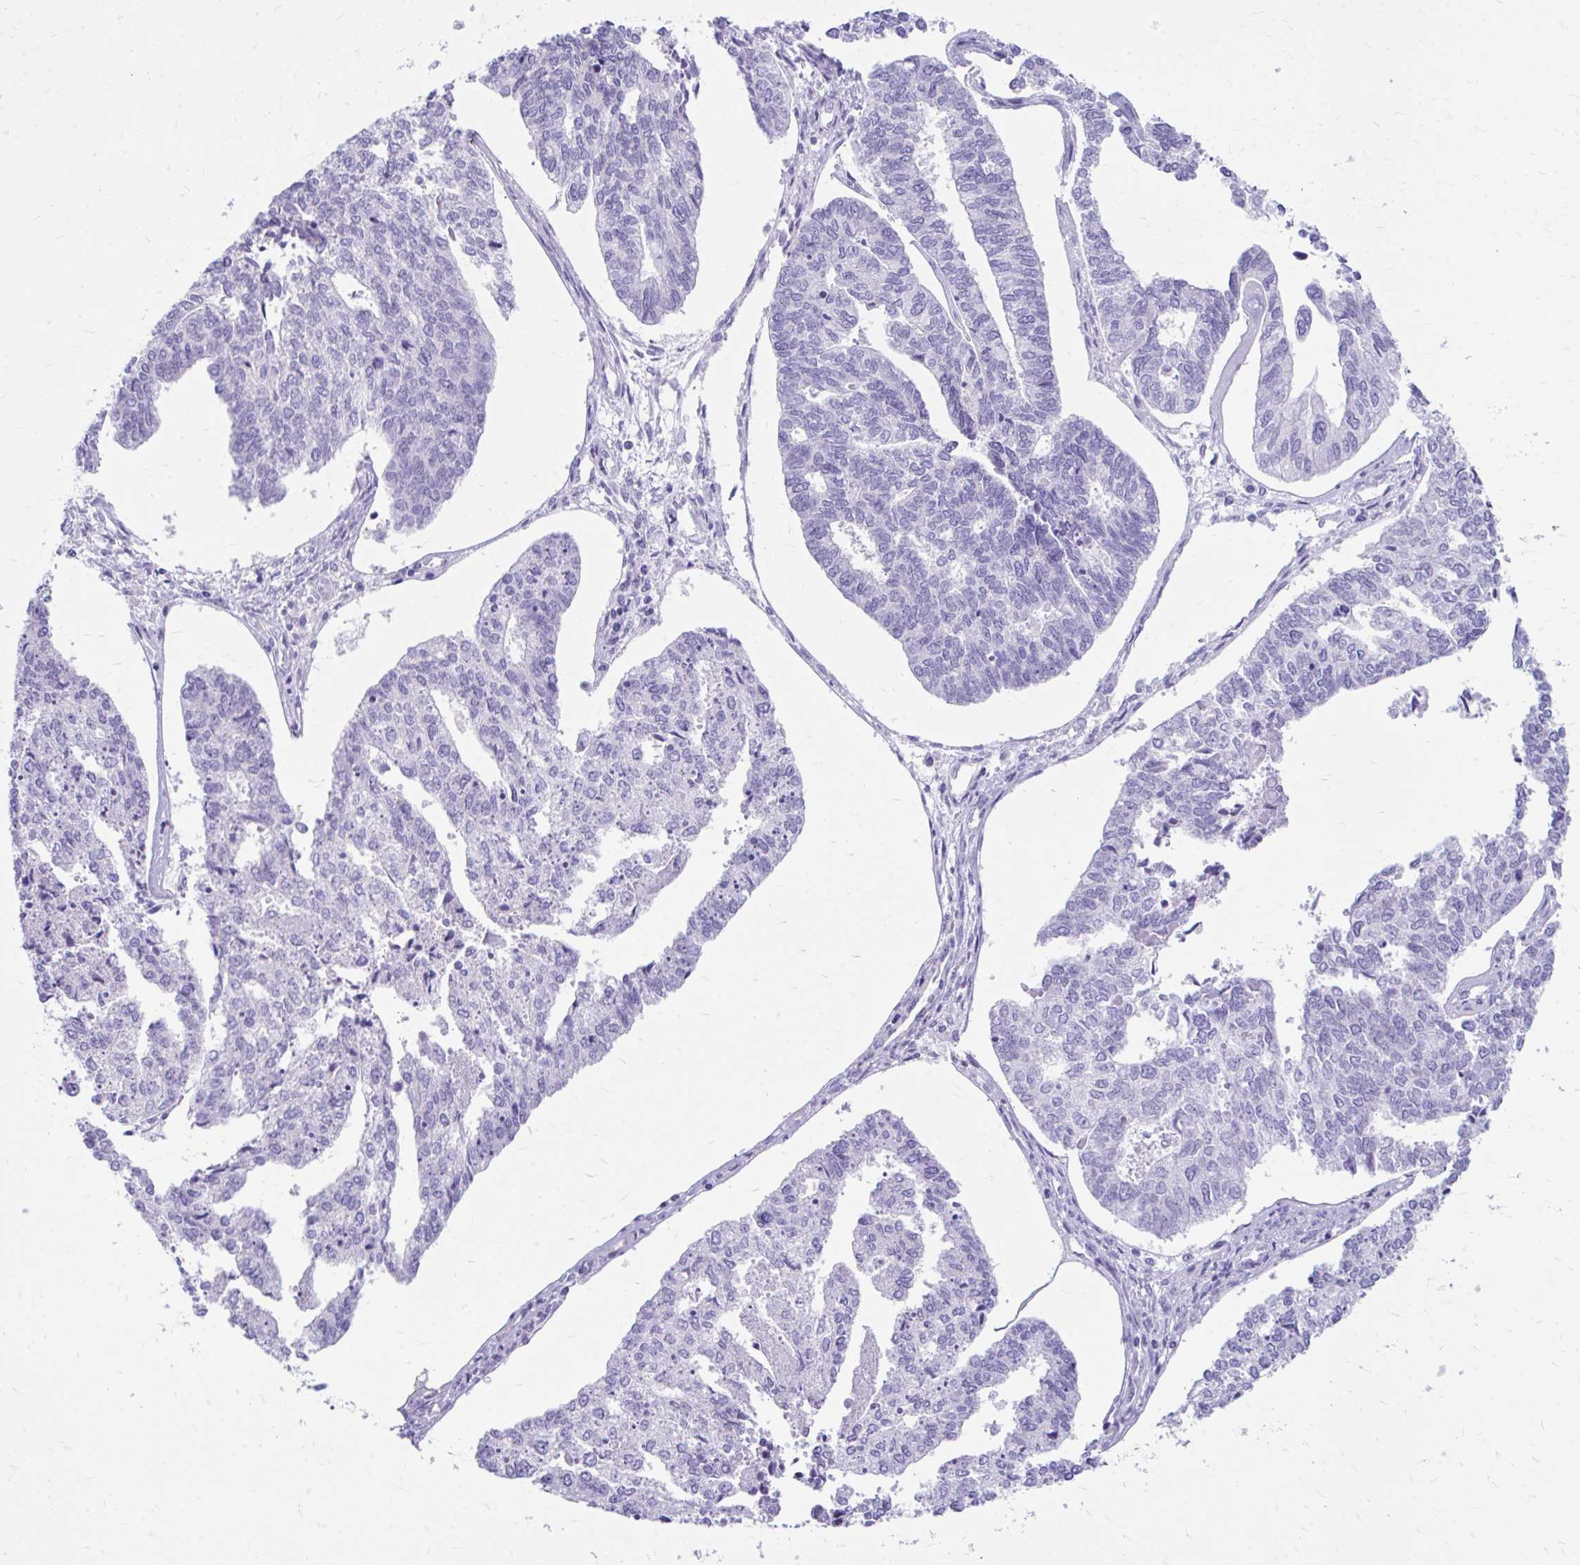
{"staining": {"intensity": "negative", "quantity": "none", "location": "none"}, "tissue": "endometrial cancer", "cell_type": "Tumor cells", "image_type": "cancer", "snomed": [{"axis": "morphology", "description": "Adenocarcinoma, NOS"}, {"axis": "topography", "description": "Endometrium"}], "caption": "Protein analysis of adenocarcinoma (endometrial) exhibits no significant positivity in tumor cells.", "gene": "KRIT1", "patient": {"sex": "female", "age": 73}}